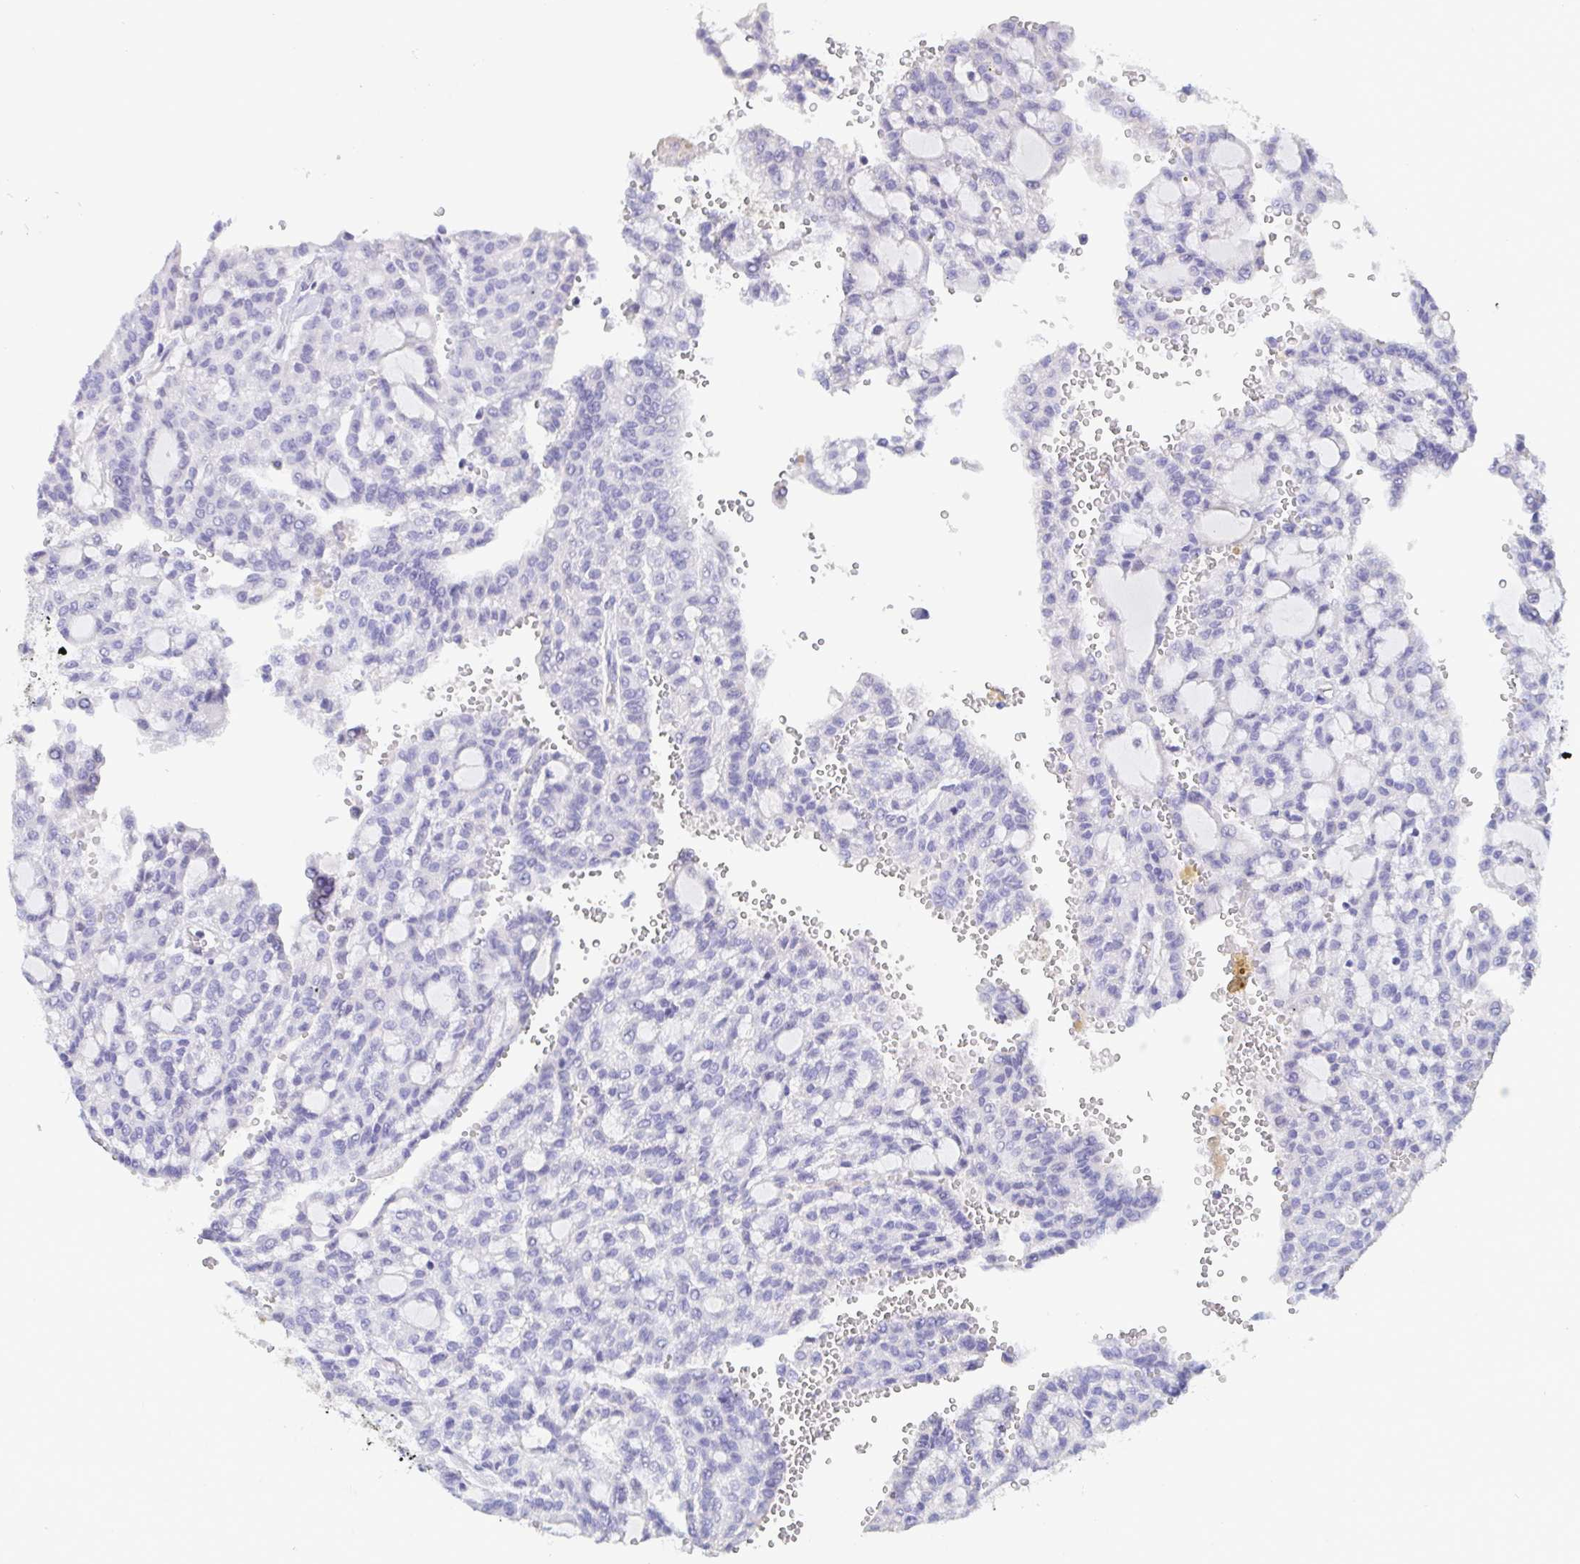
{"staining": {"intensity": "negative", "quantity": "none", "location": "none"}, "tissue": "renal cancer", "cell_type": "Tumor cells", "image_type": "cancer", "snomed": [{"axis": "morphology", "description": "Adenocarcinoma, NOS"}, {"axis": "topography", "description": "Kidney"}], "caption": "High magnification brightfield microscopy of renal adenocarcinoma stained with DAB (3,3'-diaminobenzidine) (brown) and counterstained with hematoxylin (blue): tumor cells show no significant staining. The staining was performed using DAB (3,3'-diaminobenzidine) to visualize the protein expression in brown, while the nuclei were stained in blue with hematoxylin (Magnification: 20x).", "gene": "TREH", "patient": {"sex": "male", "age": 63}}